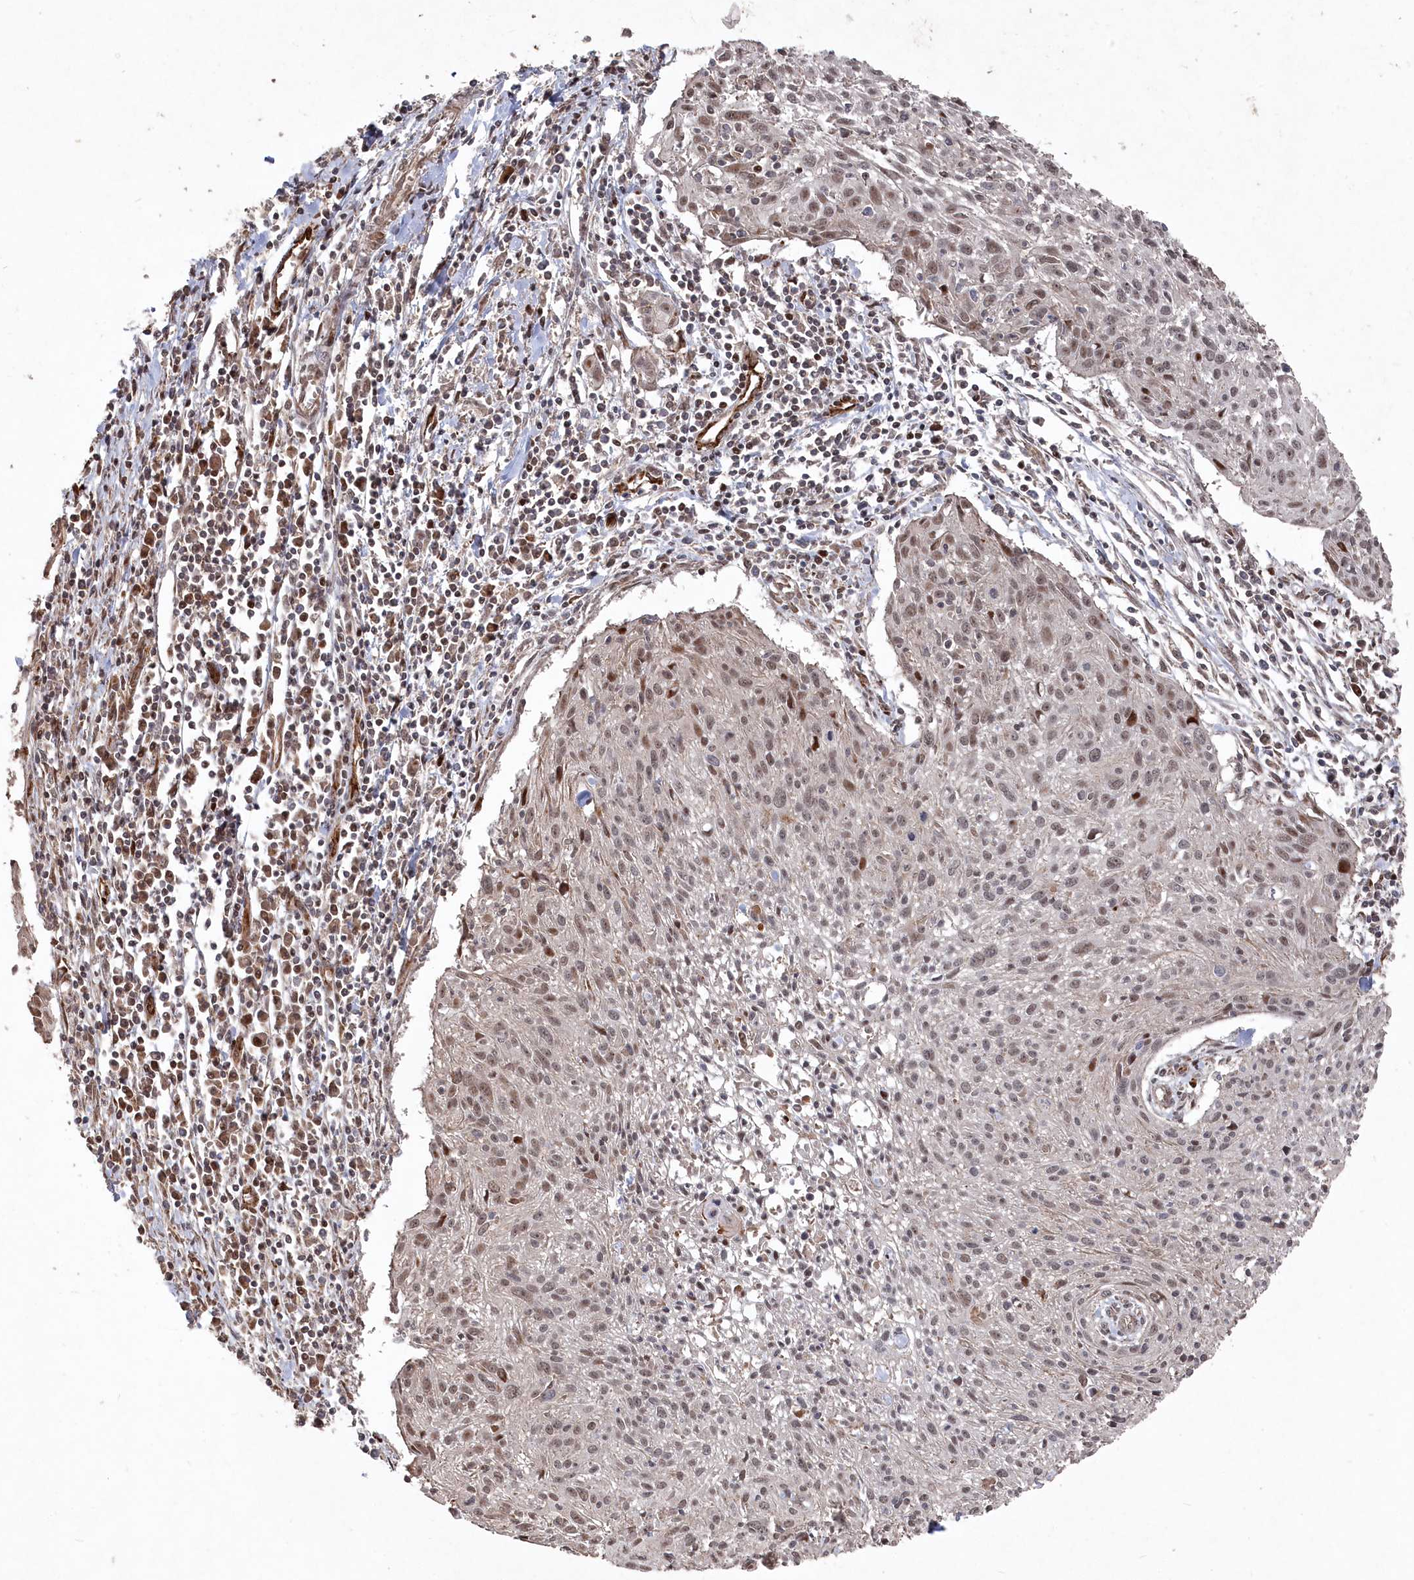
{"staining": {"intensity": "weak", "quantity": ">75%", "location": "nuclear"}, "tissue": "cervical cancer", "cell_type": "Tumor cells", "image_type": "cancer", "snomed": [{"axis": "morphology", "description": "Squamous cell carcinoma, NOS"}, {"axis": "topography", "description": "Cervix"}], "caption": "Protein expression analysis of human cervical squamous cell carcinoma reveals weak nuclear expression in approximately >75% of tumor cells.", "gene": "POLR3A", "patient": {"sex": "female", "age": 51}}